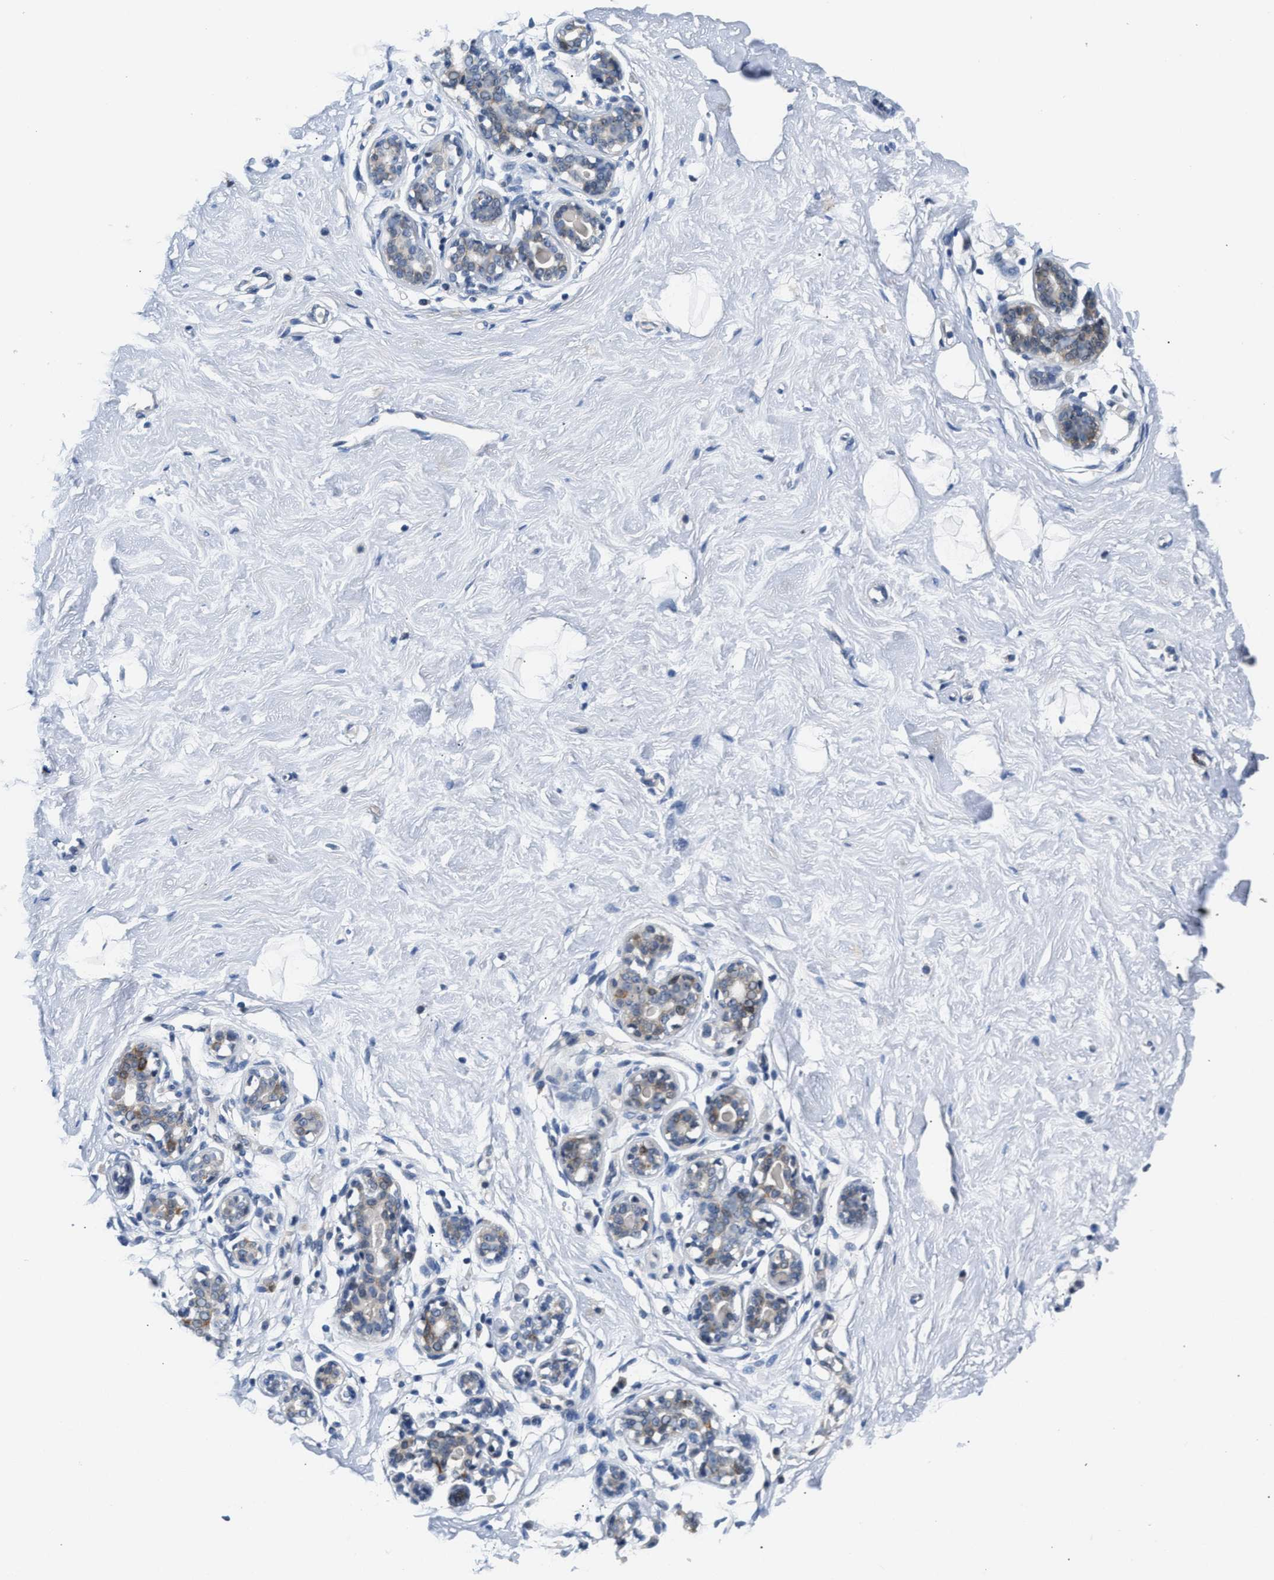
{"staining": {"intensity": "negative", "quantity": "none", "location": "none"}, "tissue": "breast", "cell_type": "Adipocytes", "image_type": "normal", "snomed": [{"axis": "morphology", "description": "Normal tissue, NOS"}, {"axis": "topography", "description": "Breast"}], "caption": "A high-resolution micrograph shows IHC staining of normal breast, which demonstrates no significant positivity in adipocytes.", "gene": "CLGN", "patient": {"sex": "female", "age": 23}}